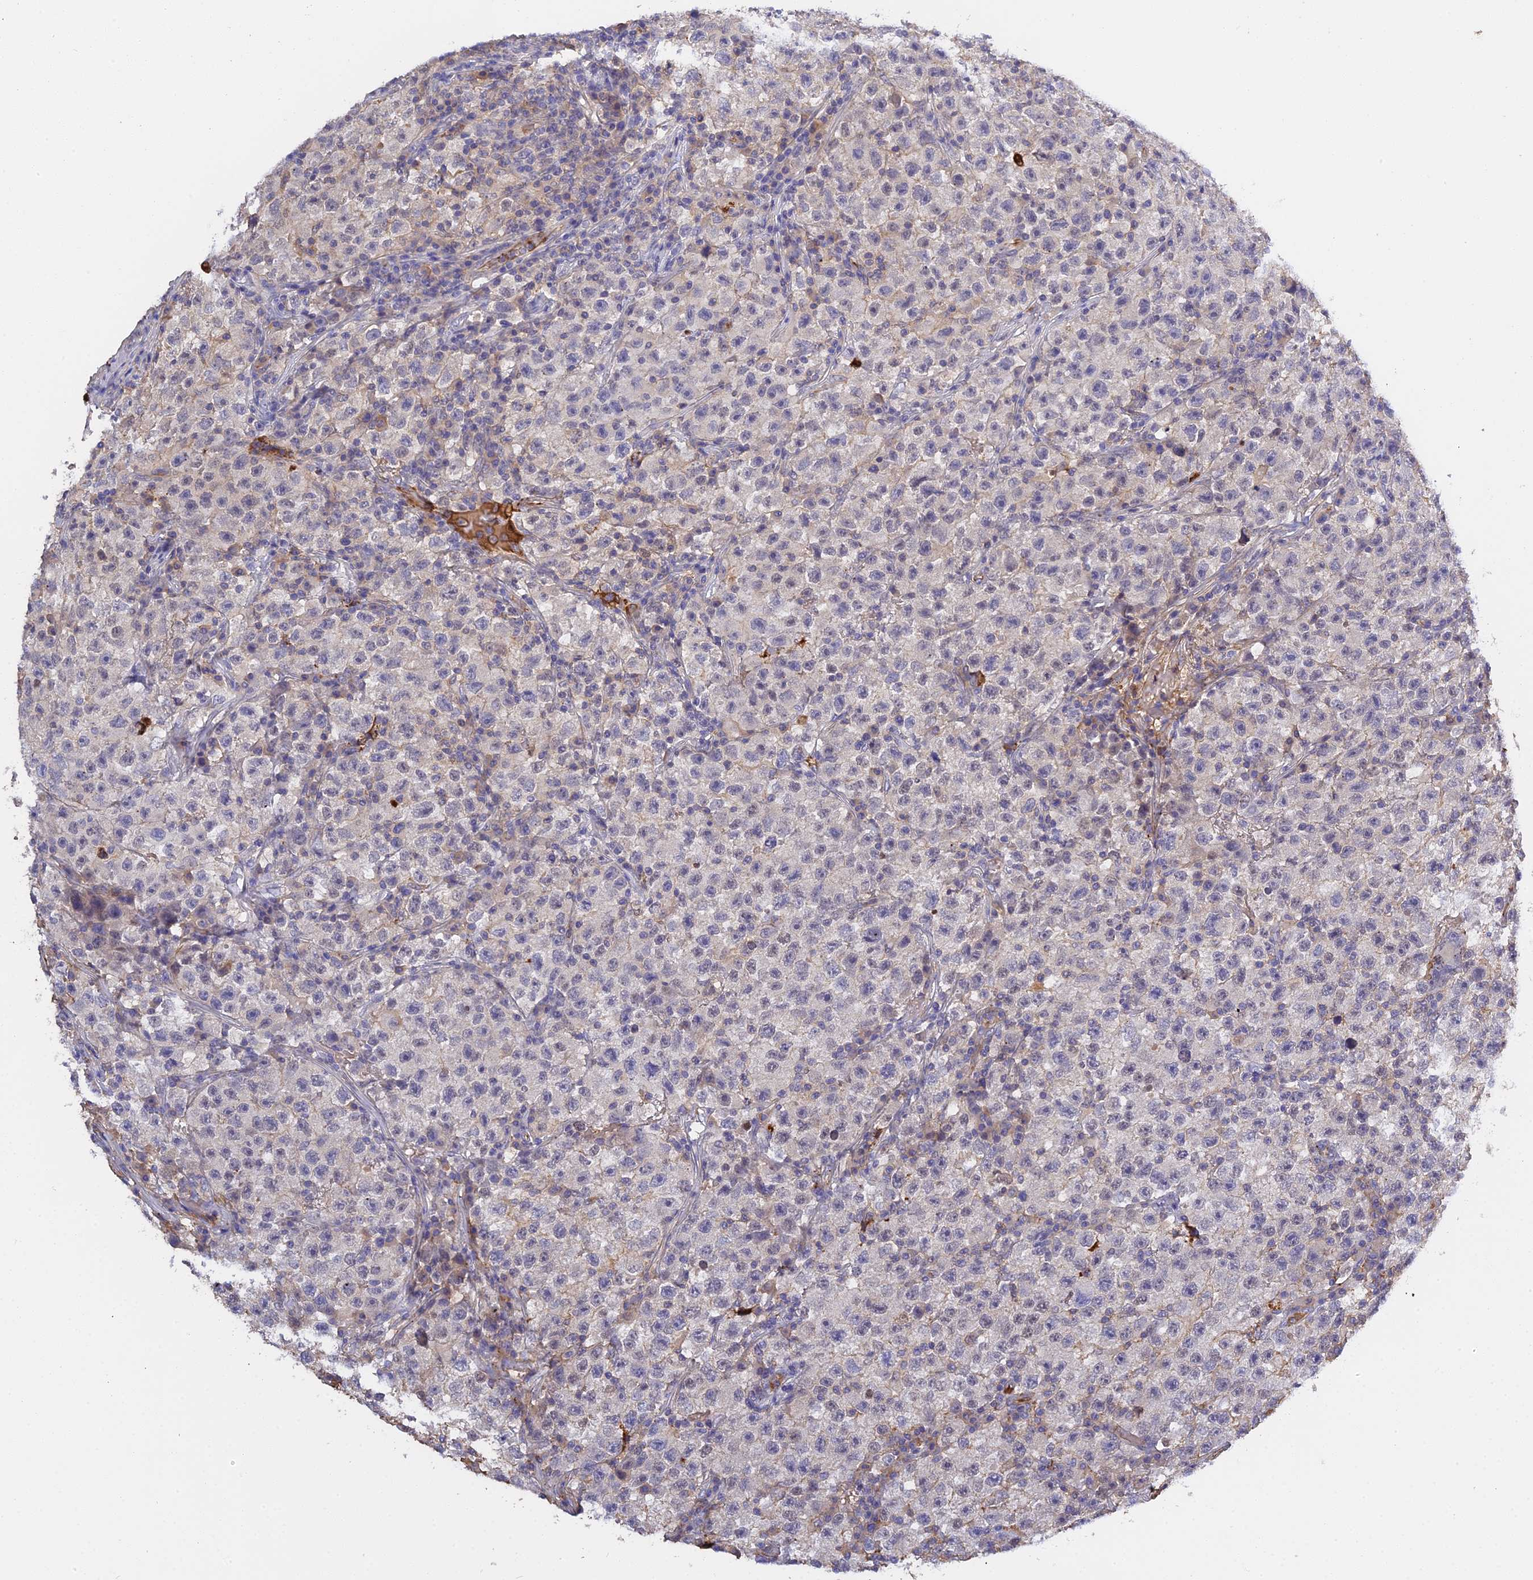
{"staining": {"intensity": "weak", "quantity": "<25%", "location": "cytoplasmic/membranous"}, "tissue": "testis cancer", "cell_type": "Tumor cells", "image_type": "cancer", "snomed": [{"axis": "morphology", "description": "Seminoma, NOS"}, {"axis": "topography", "description": "Testis"}], "caption": "DAB immunohistochemical staining of seminoma (testis) shows no significant expression in tumor cells.", "gene": "PZP", "patient": {"sex": "male", "age": 22}}